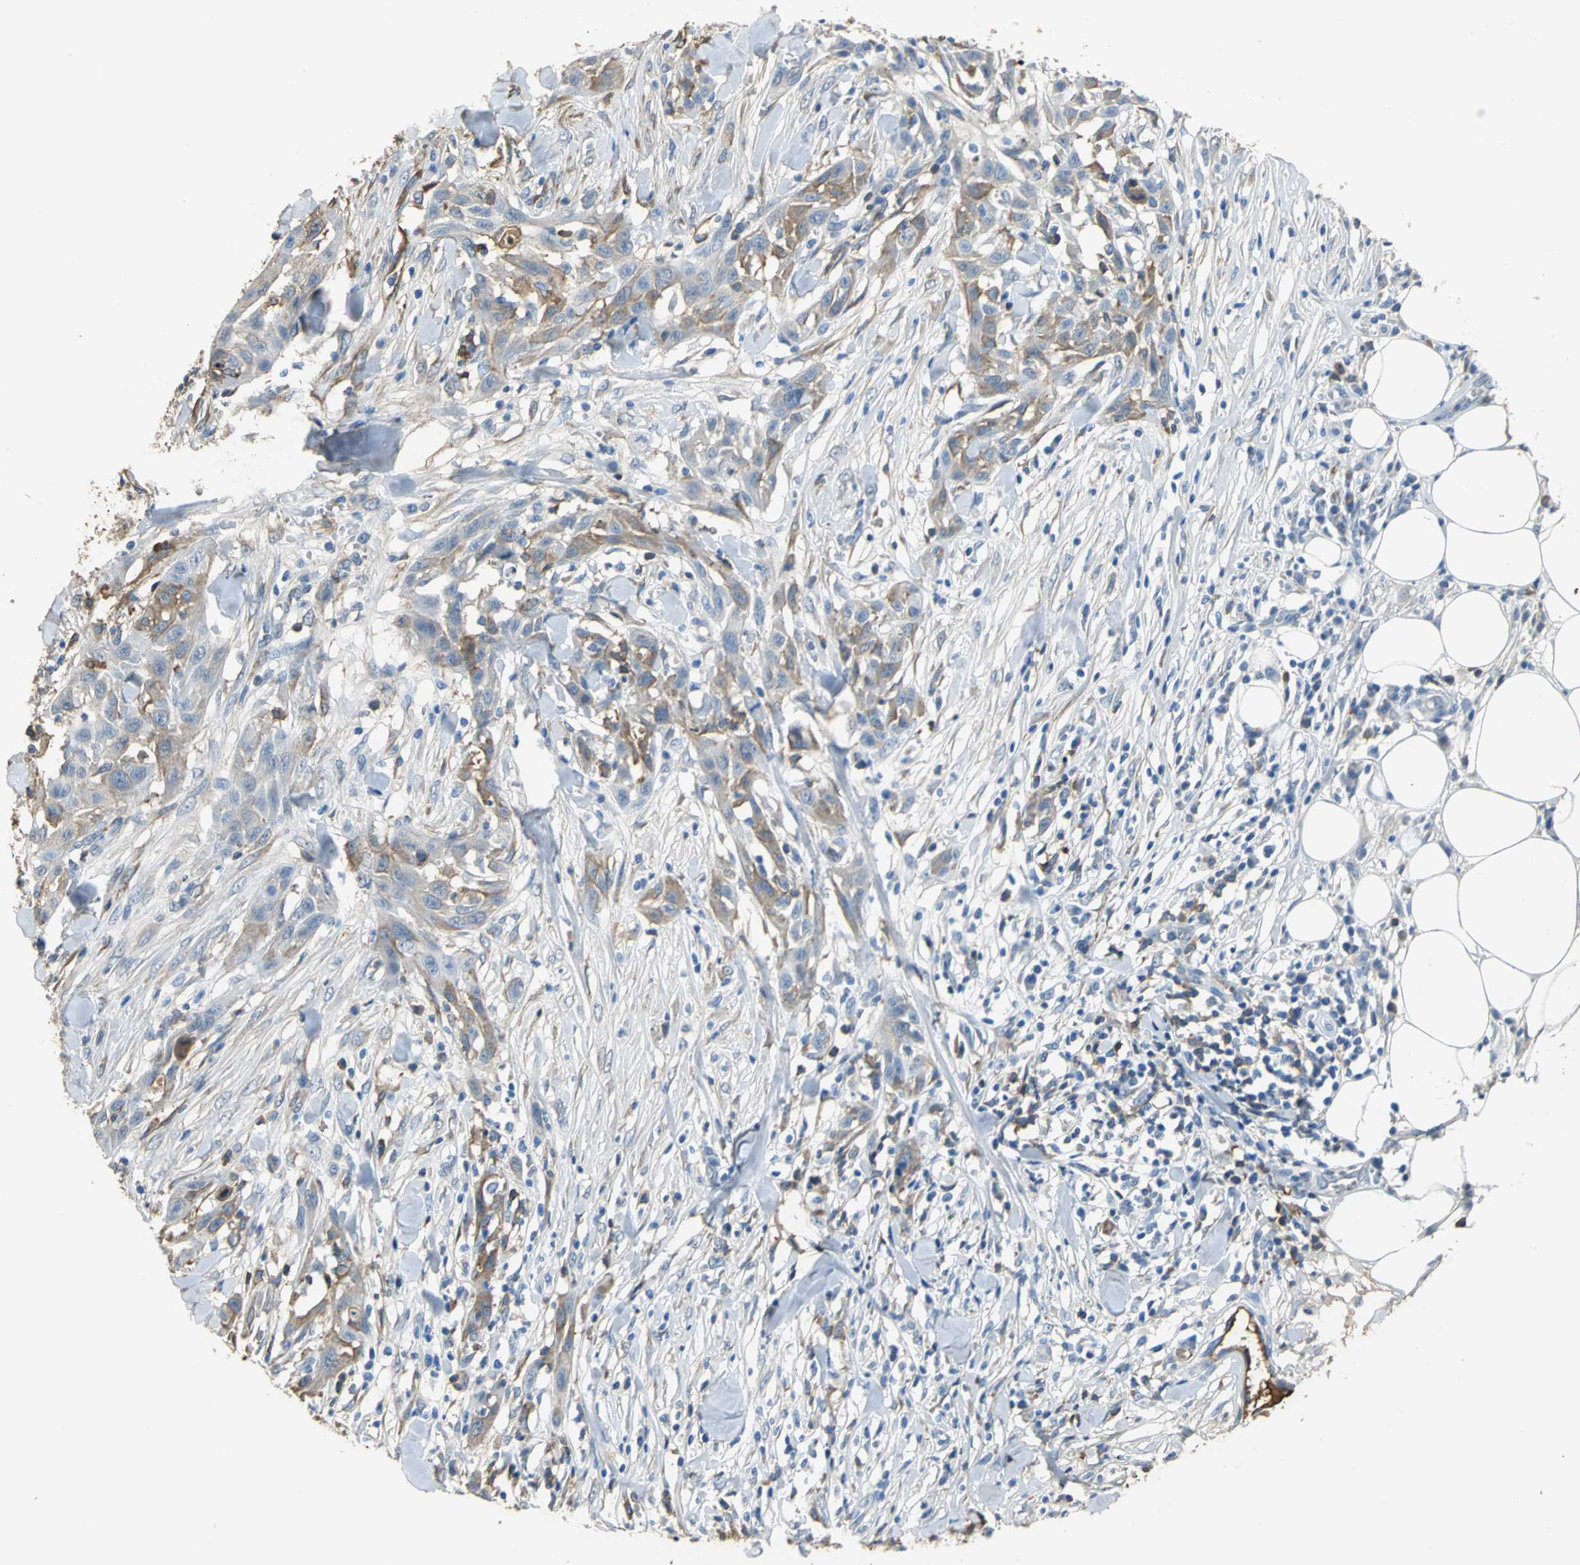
{"staining": {"intensity": "moderate", "quantity": ">75%", "location": "cytoplasmic/membranous"}, "tissue": "skin cancer", "cell_type": "Tumor cells", "image_type": "cancer", "snomed": [{"axis": "morphology", "description": "Squamous cell carcinoma, NOS"}, {"axis": "topography", "description": "Skin"}], "caption": "The immunohistochemical stain labels moderate cytoplasmic/membranous expression in tumor cells of skin squamous cell carcinoma tissue.", "gene": "GYG2", "patient": {"sex": "male", "age": 24}}